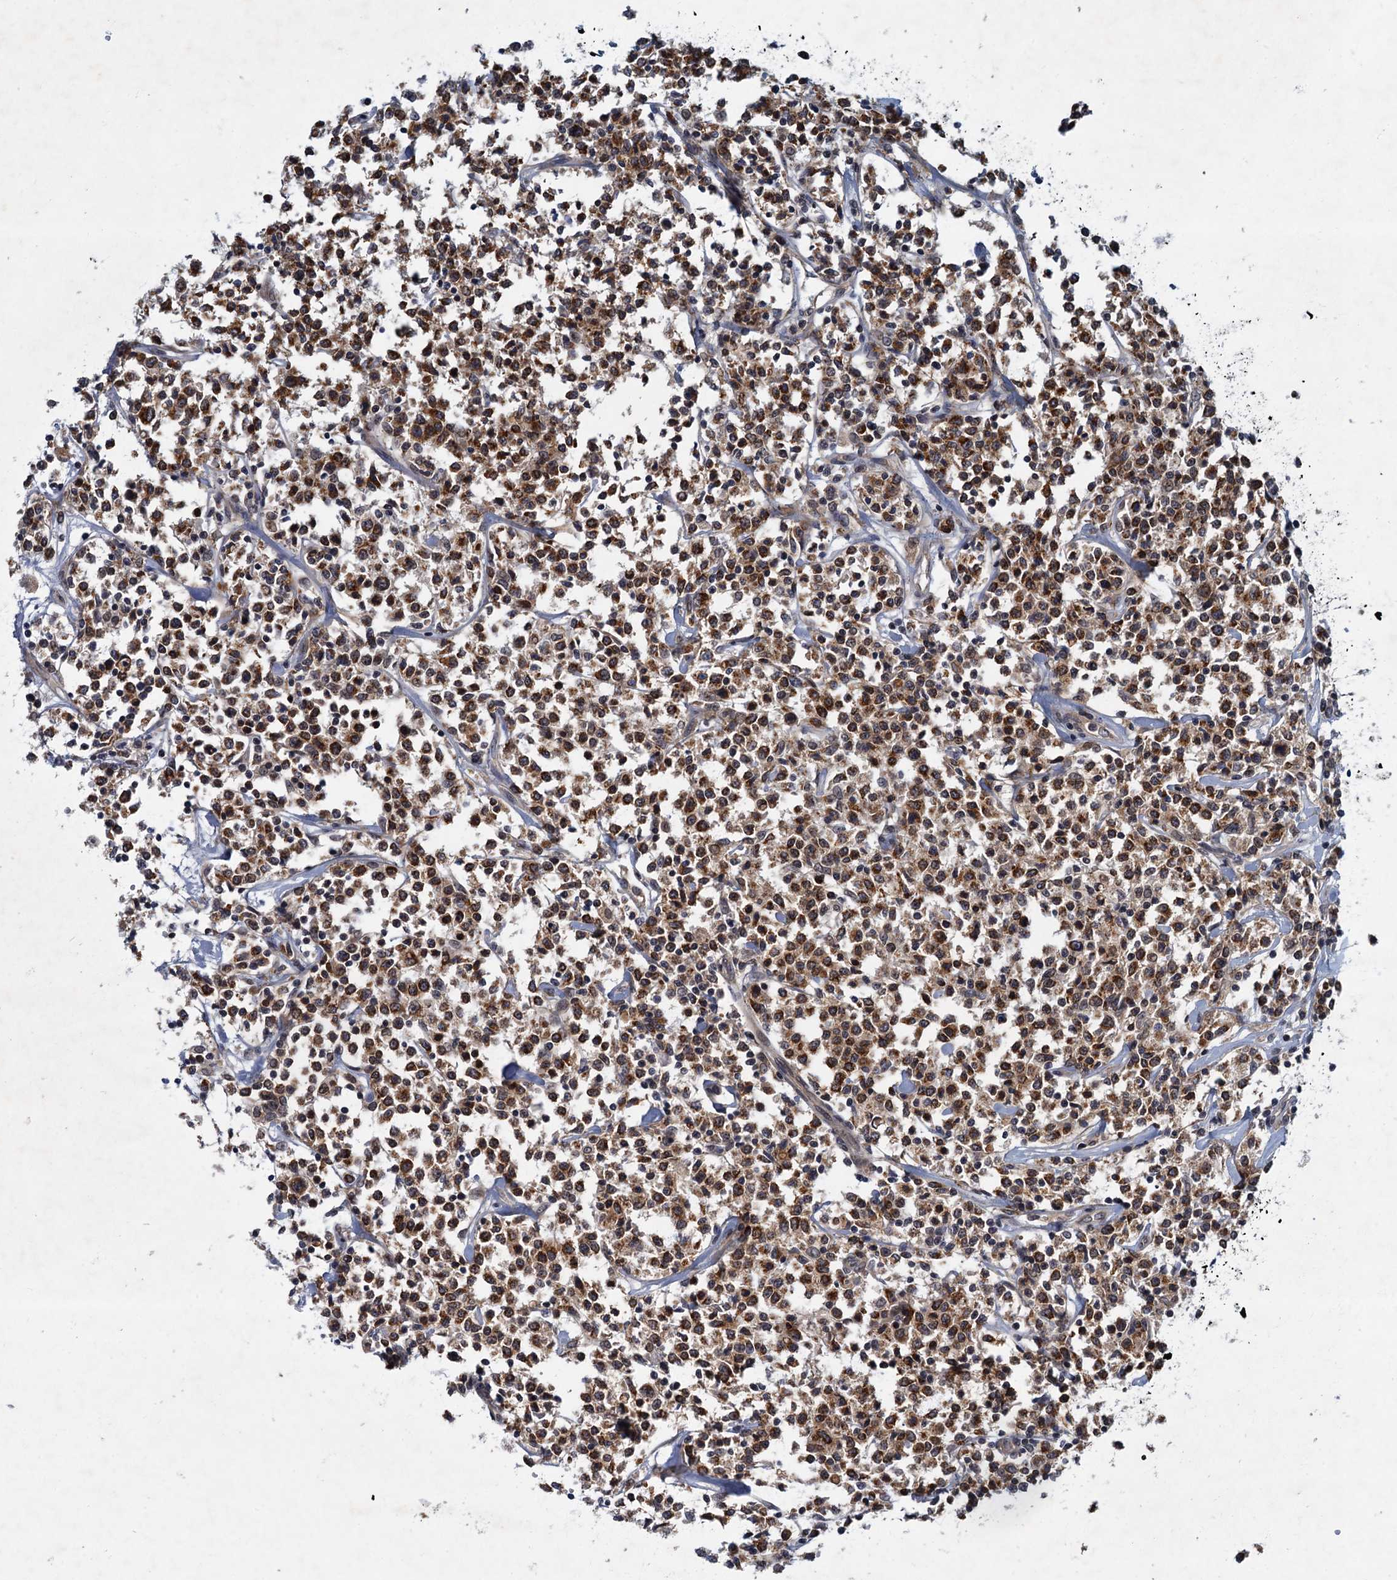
{"staining": {"intensity": "moderate", "quantity": ">75%", "location": "cytoplasmic/membranous"}, "tissue": "lymphoma", "cell_type": "Tumor cells", "image_type": "cancer", "snomed": [{"axis": "morphology", "description": "Malignant lymphoma, non-Hodgkin's type, Low grade"}, {"axis": "topography", "description": "Small intestine"}], "caption": "Immunohistochemical staining of lymphoma demonstrates moderate cytoplasmic/membranous protein staining in about >75% of tumor cells.", "gene": "SLC11A2", "patient": {"sex": "female", "age": 59}}